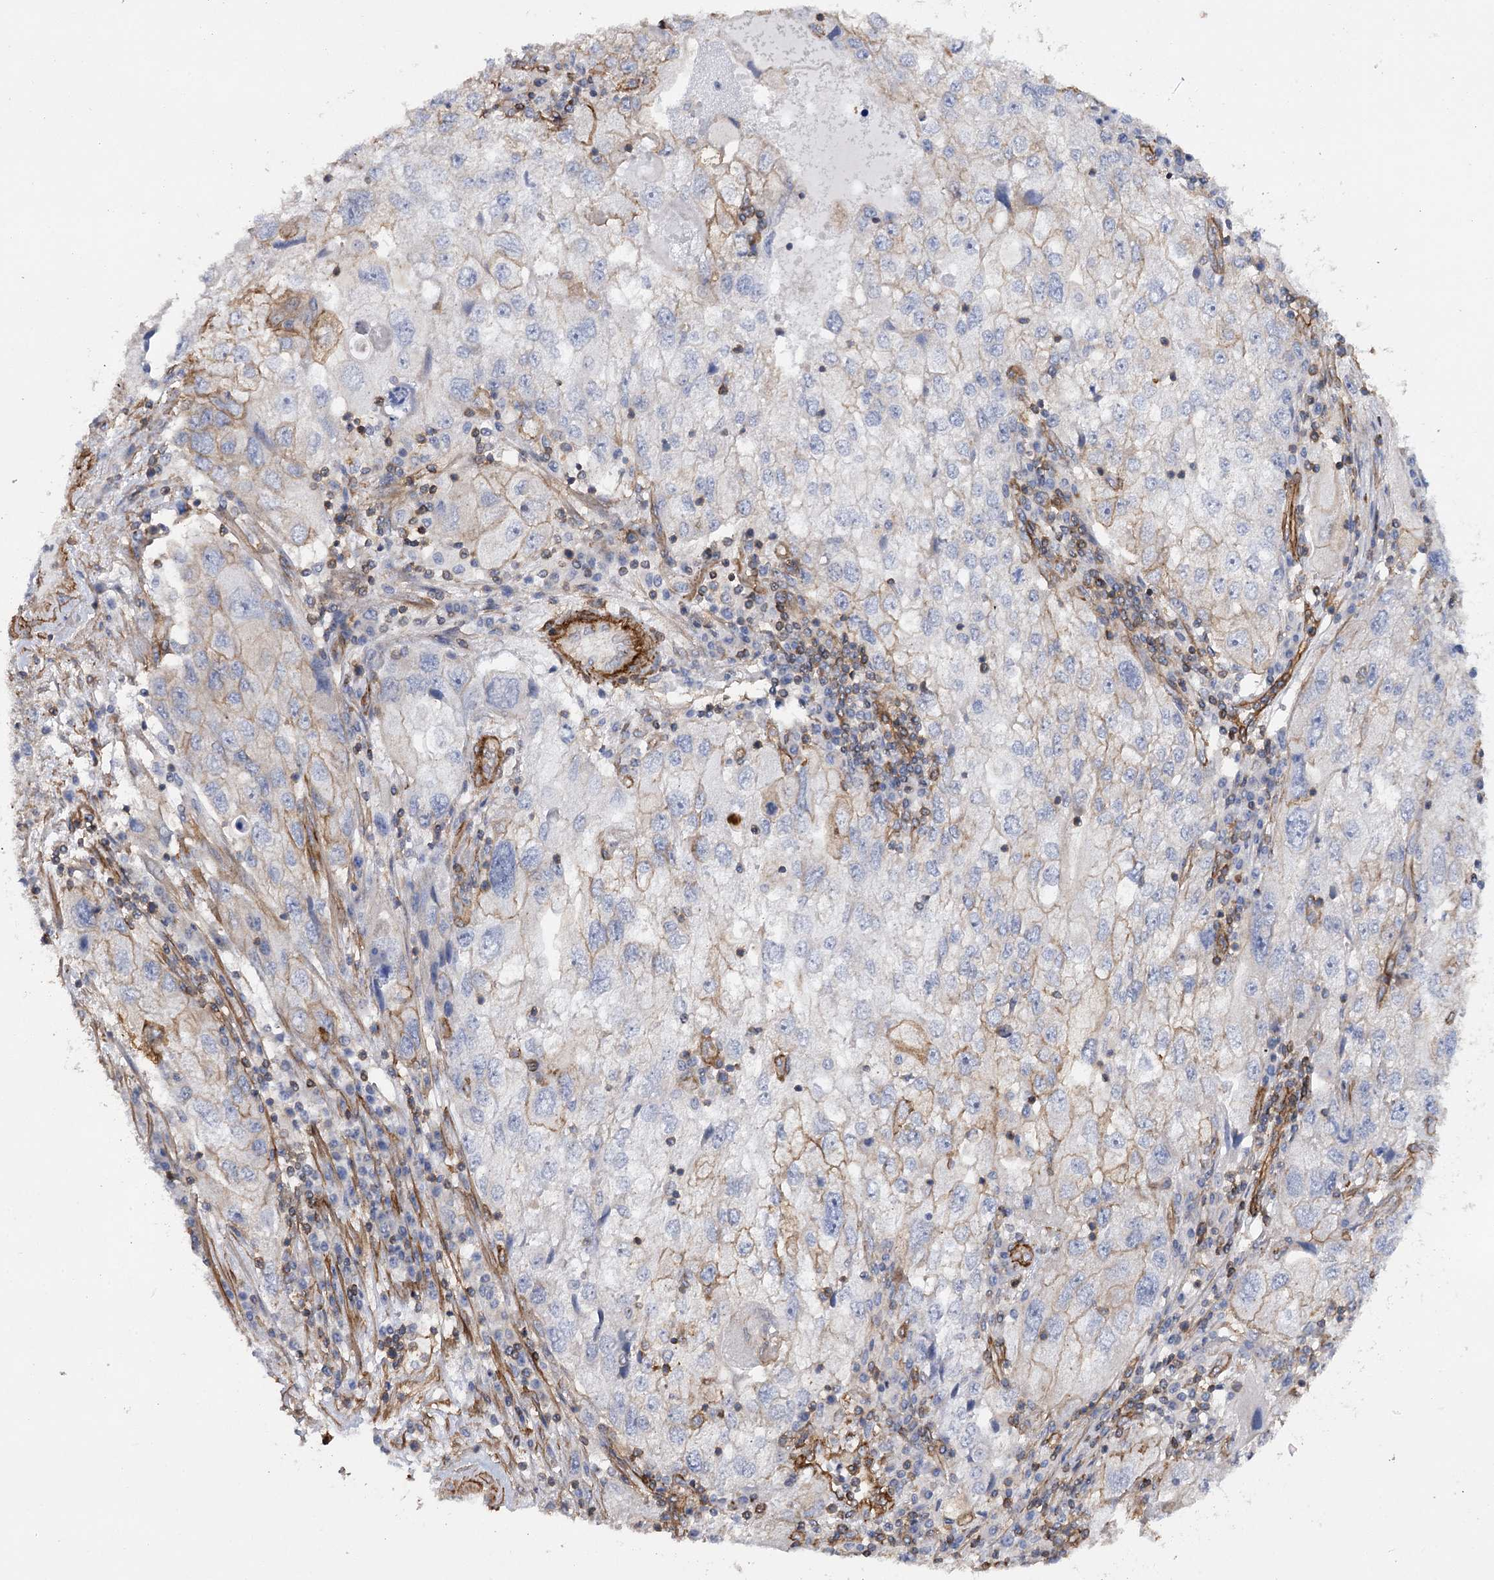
{"staining": {"intensity": "weak", "quantity": "<25%", "location": "cytoplasmic/membranous"}, "tissue": "endometrial cancer", "cell_type": "Tumor cells", "image_type": "cancer", "snomed": [{"axis": "morphology", "description": "Adenocarcinoma, NOS"}, {"axis": "topography", "description": "Endometrium"}], "caption": "Immunohistochemistry image of neoplastic tissue: endometrial cancer stained with DAB (3,3'-diaminobenzidine) reveals no significant protein expression in tumor cells.", "gene": "SYNPO2", "patient": {"sex": "female", "age": 49}}